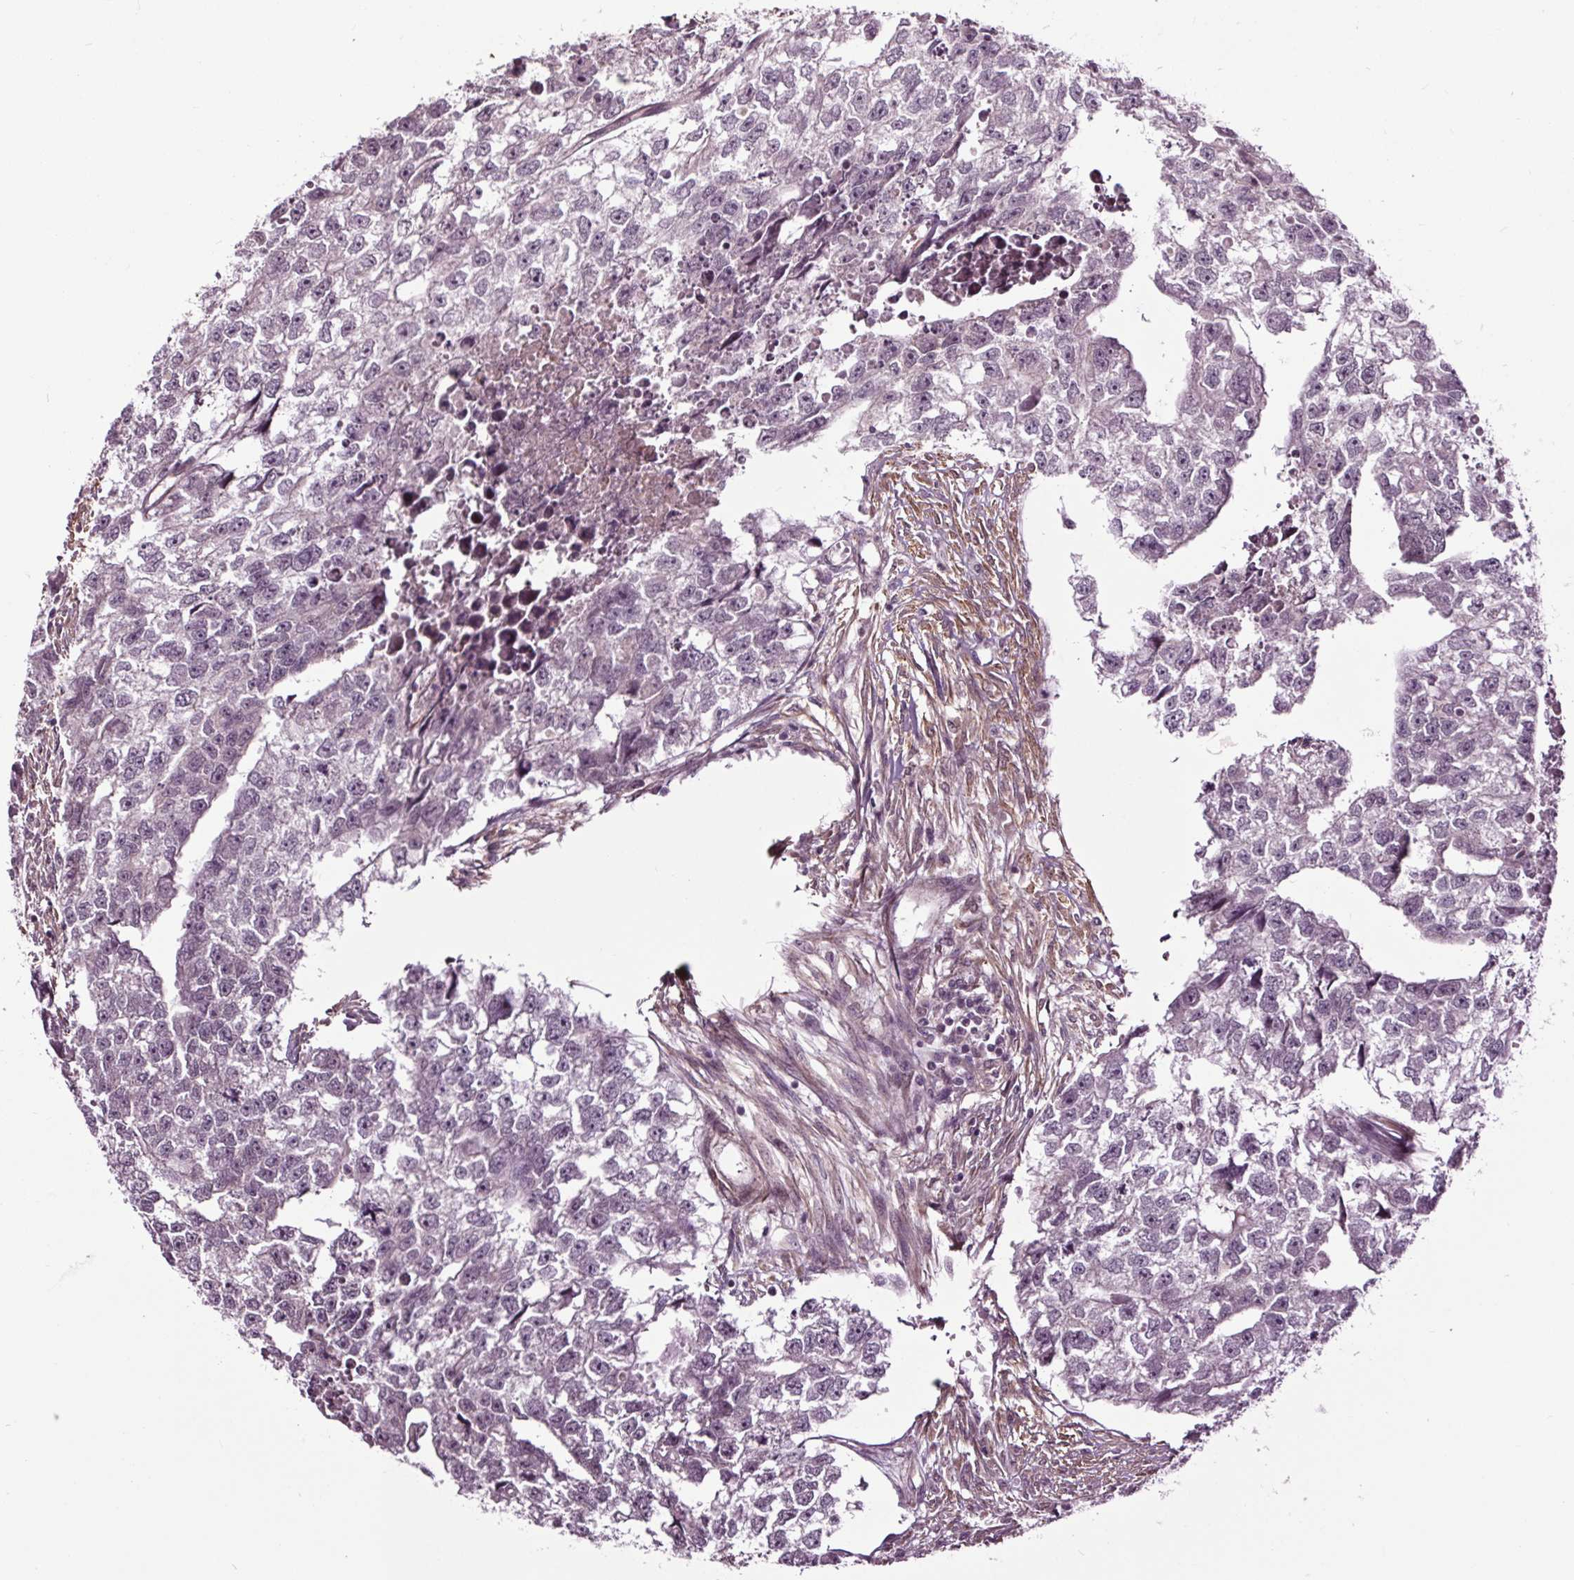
{"staining": {"intensity": "negative", "quantity": "none", "location": "none"}, "tissue": "testis cancer", "cell_type": "Tumor cells", "image_type": "cancer", "snomed": [{"axis": "morphology", "description": "Carcinoma, Embryonal, NOS"}, {"axis": "morphology", "description": "Teratoma, malignant, NOS"}, {"axis": "topography", "description": "Testis"}], "caption": "High power microscopy micrograph of an immunohistochemistry (IHC) histopathology image of testis cancer, revealing no significant expression in tumor cells.", "gene": "HAUS5", "patient": {"sex": "male", "age": 44}}